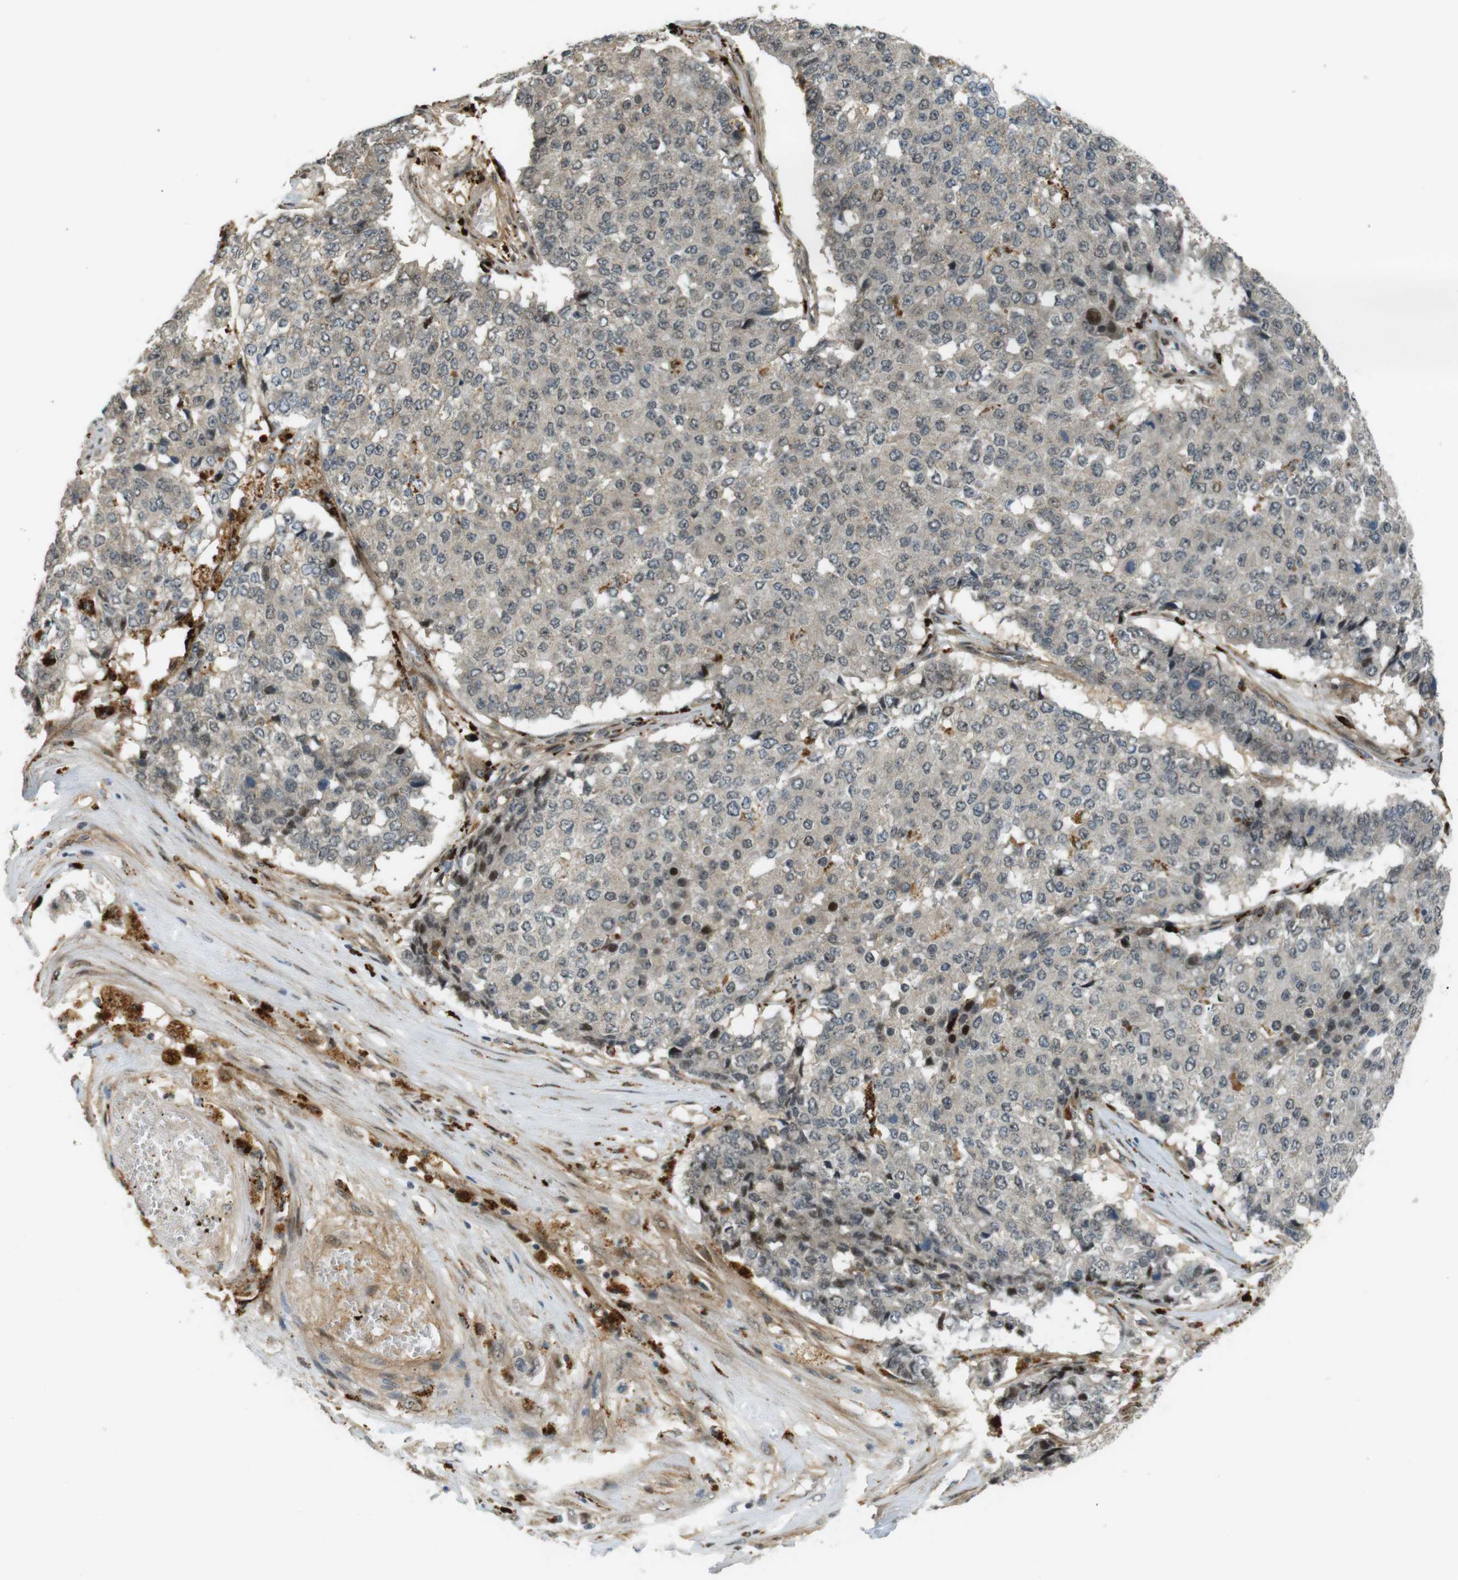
{"staining": {"intensity": "weak", "quantity": "<25%", "location": "nuclear"}, "tissue": "pancreatic cancer", "cell_type": "Tumor cells", "image_type": "cancer", "snomed": [{"axis": "morphology", "description": "Adenocarcinoma, NOS"}, {"axis": "topography", "description": "Pancreas"}], "caption": "Immunohistochemistry image of neoplastic tissue: pancreatic cancer stained with DAB displays no significant protein staining in tumor cells. (IHC, brightfield microscopy, high magnification).", "gene": "TSPAN9", "patient": {"sex": "male", "age": 50}}